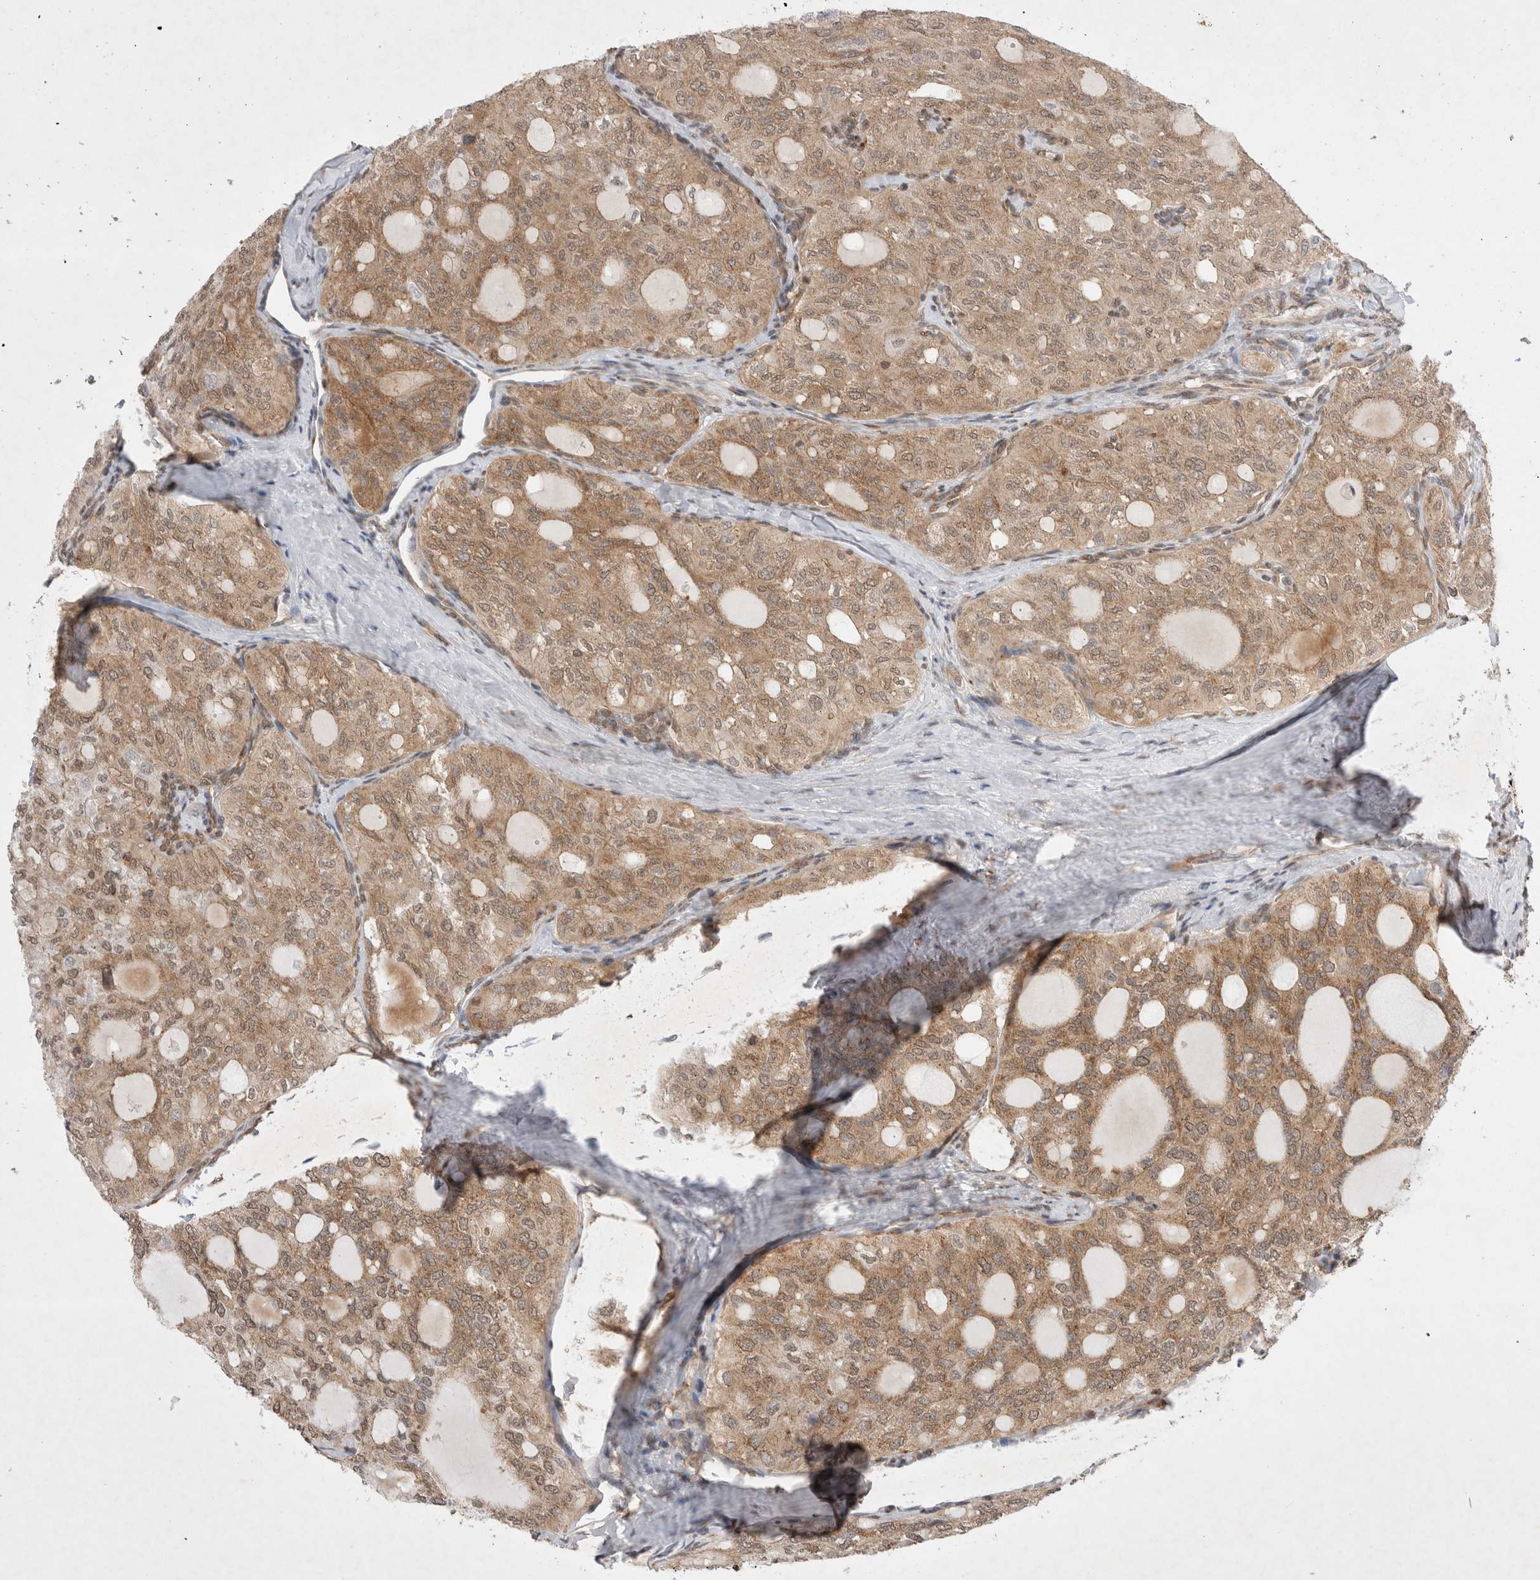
{"staining": {"intensity": "moderate", "quantity": ">75%", "location": "cytoplasmic/membranous"}, "tissue": "thyroid cancer", "cell_type": "Tumor cells", "image_type": "cancer", "snomed": [{"axis": "morphology", "description": "Follicular adenoma carcinoma, NOS"}, {"axis": "topography", "description": "Thyroid gland"}], "caption": "Immunohistochemical staining of thyroid cancer (follicular adenoma carcinoma) shows medium levels of moderate cytoplasmic/membranous protein expression in about >75% of tumor cells.", "gene": "WIPF2", "patient": {"sex": "male", "age": 75}}